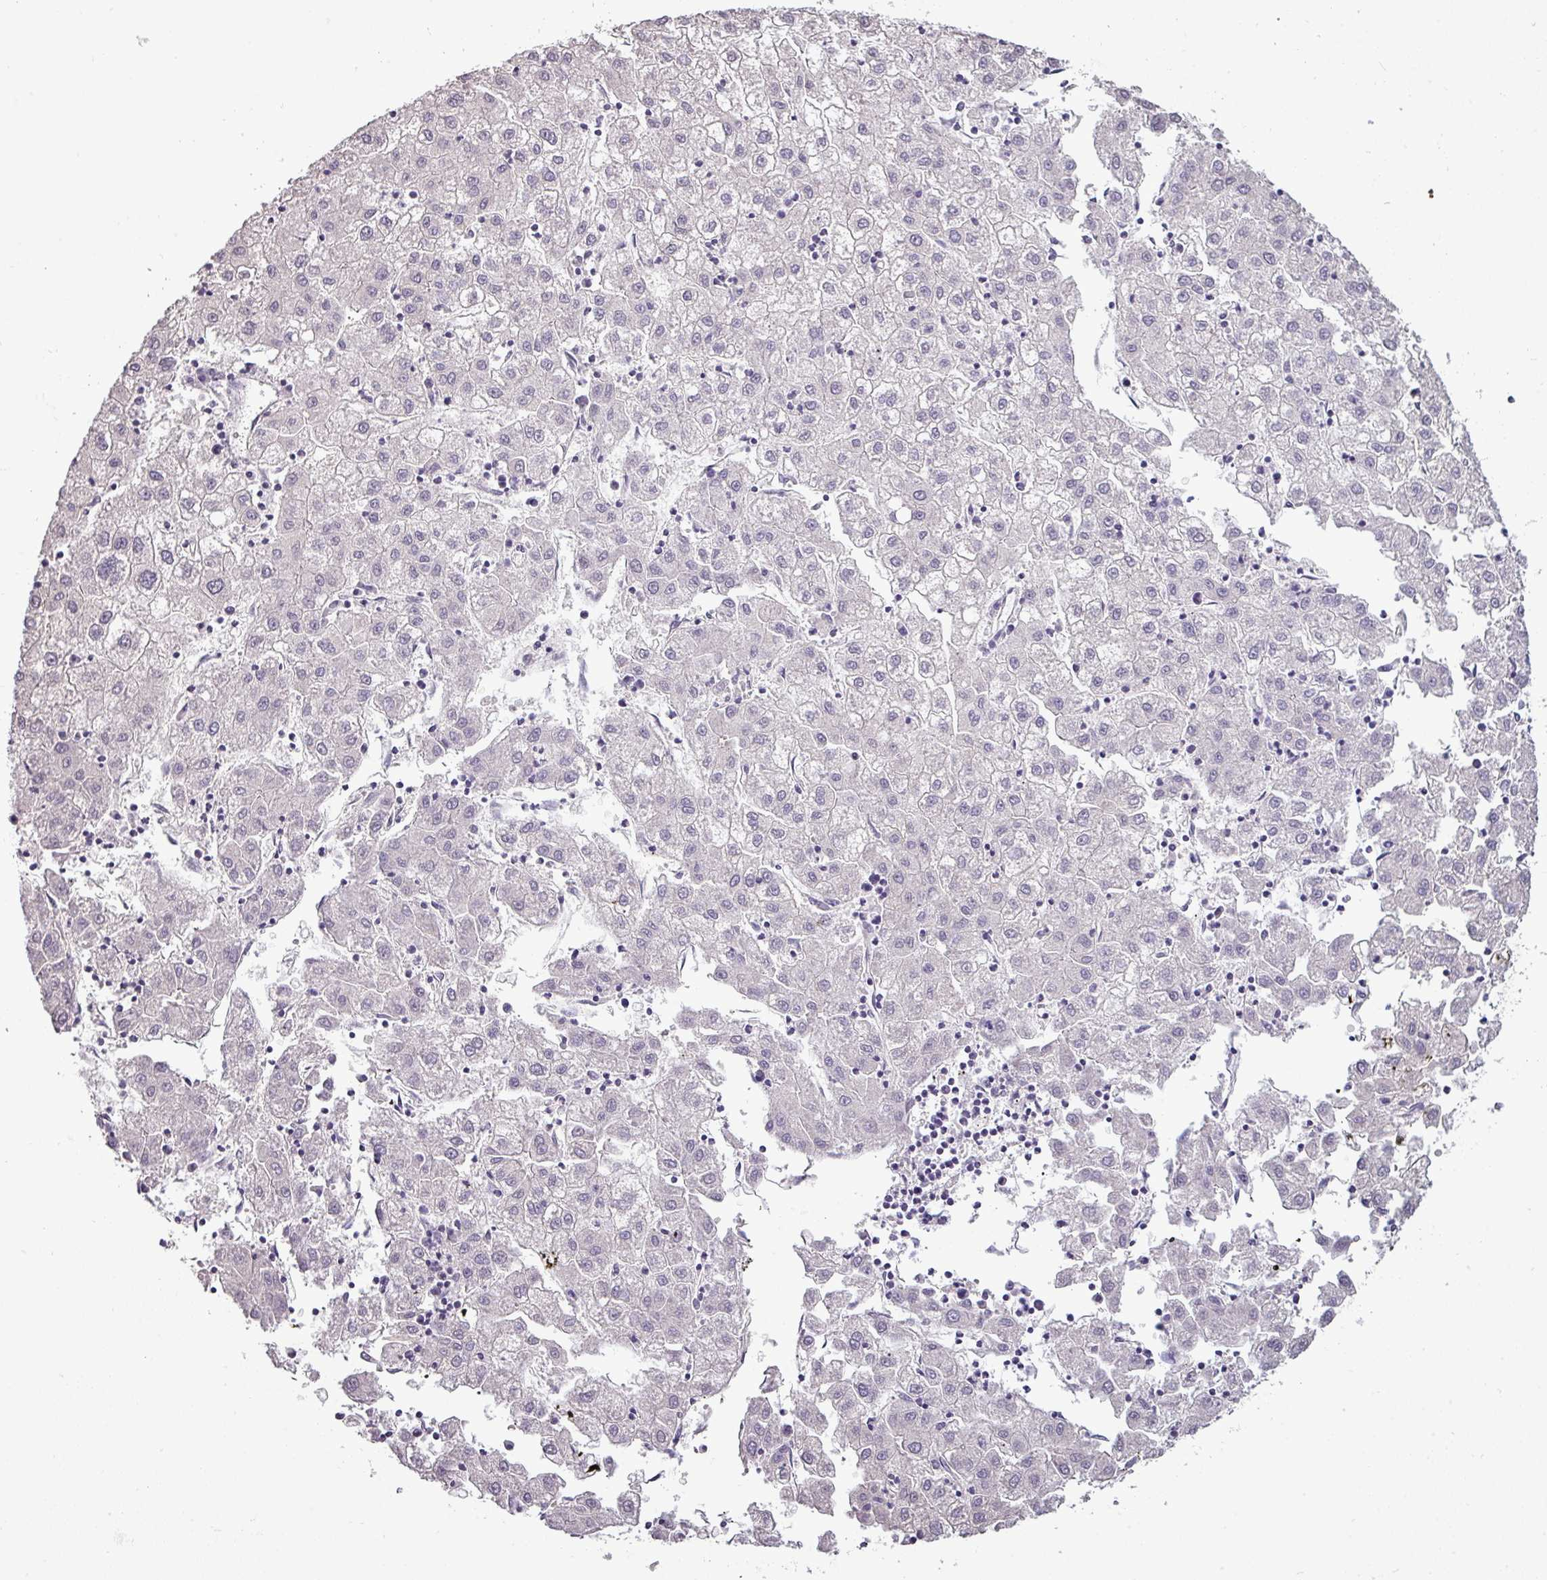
{"staining": {"intensity": "negative", "quantity": "none", "location": "none"}, "tissue": "liver cancer", "cell_type": "Tumor cells", "image_type": "cancer", "snomed": [{"axis": "morphology", "description": "Carcinoma, Hepatocellular, NOS"}, {"axis": "topography", "description": "Liver"}], "caption": "IHC of liver hepatocellular carcinoma exhibits no staining in tumor cells.", "gene": "DNAAF9", "patient": {"sex": "male", "age": 72}}